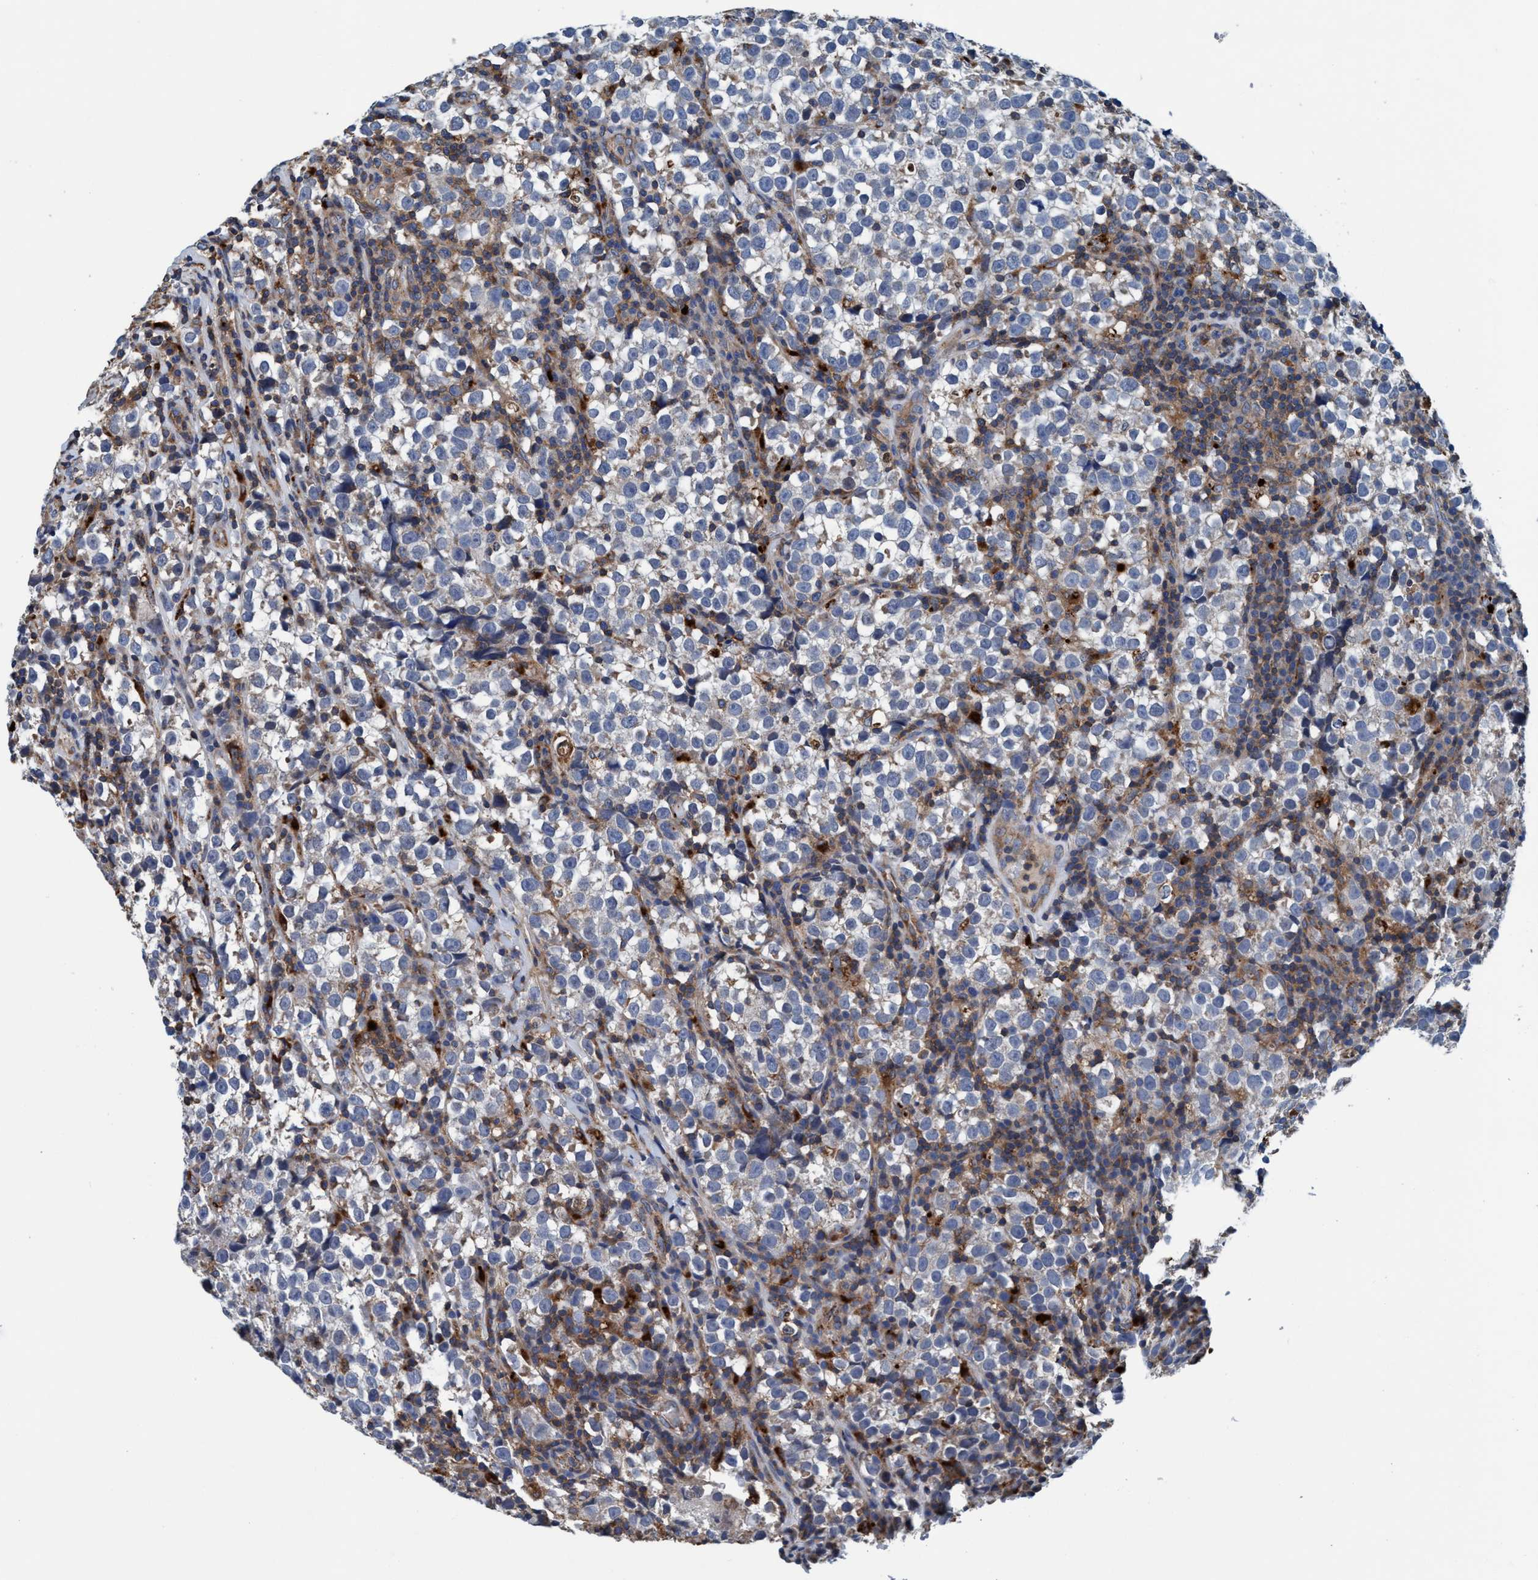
{"staining": {"intensity": "negative", "quantity": "none", "location": "none"}, "tissue": "testis cancer", "cell_type": "Tumor cells", "image_type": "cancer", "snomed": [{"axis": "morphology", "description": "Normal tissue, NOS"}, {"axis": "morphology", "description": "Seminoma, NOS"}, {"axis": "topography", "description": "Testis"}], "caption": "Immunohistochemistry histopathology image of neoplastic tissue: testis cancer (seminoma) stained with DAB (3,3'-diaminobenzidine) demonstrates no significant protein staining in tumor cells.", "gene": "ENDOG", "patient": {"sex": "male", "age": 43}}